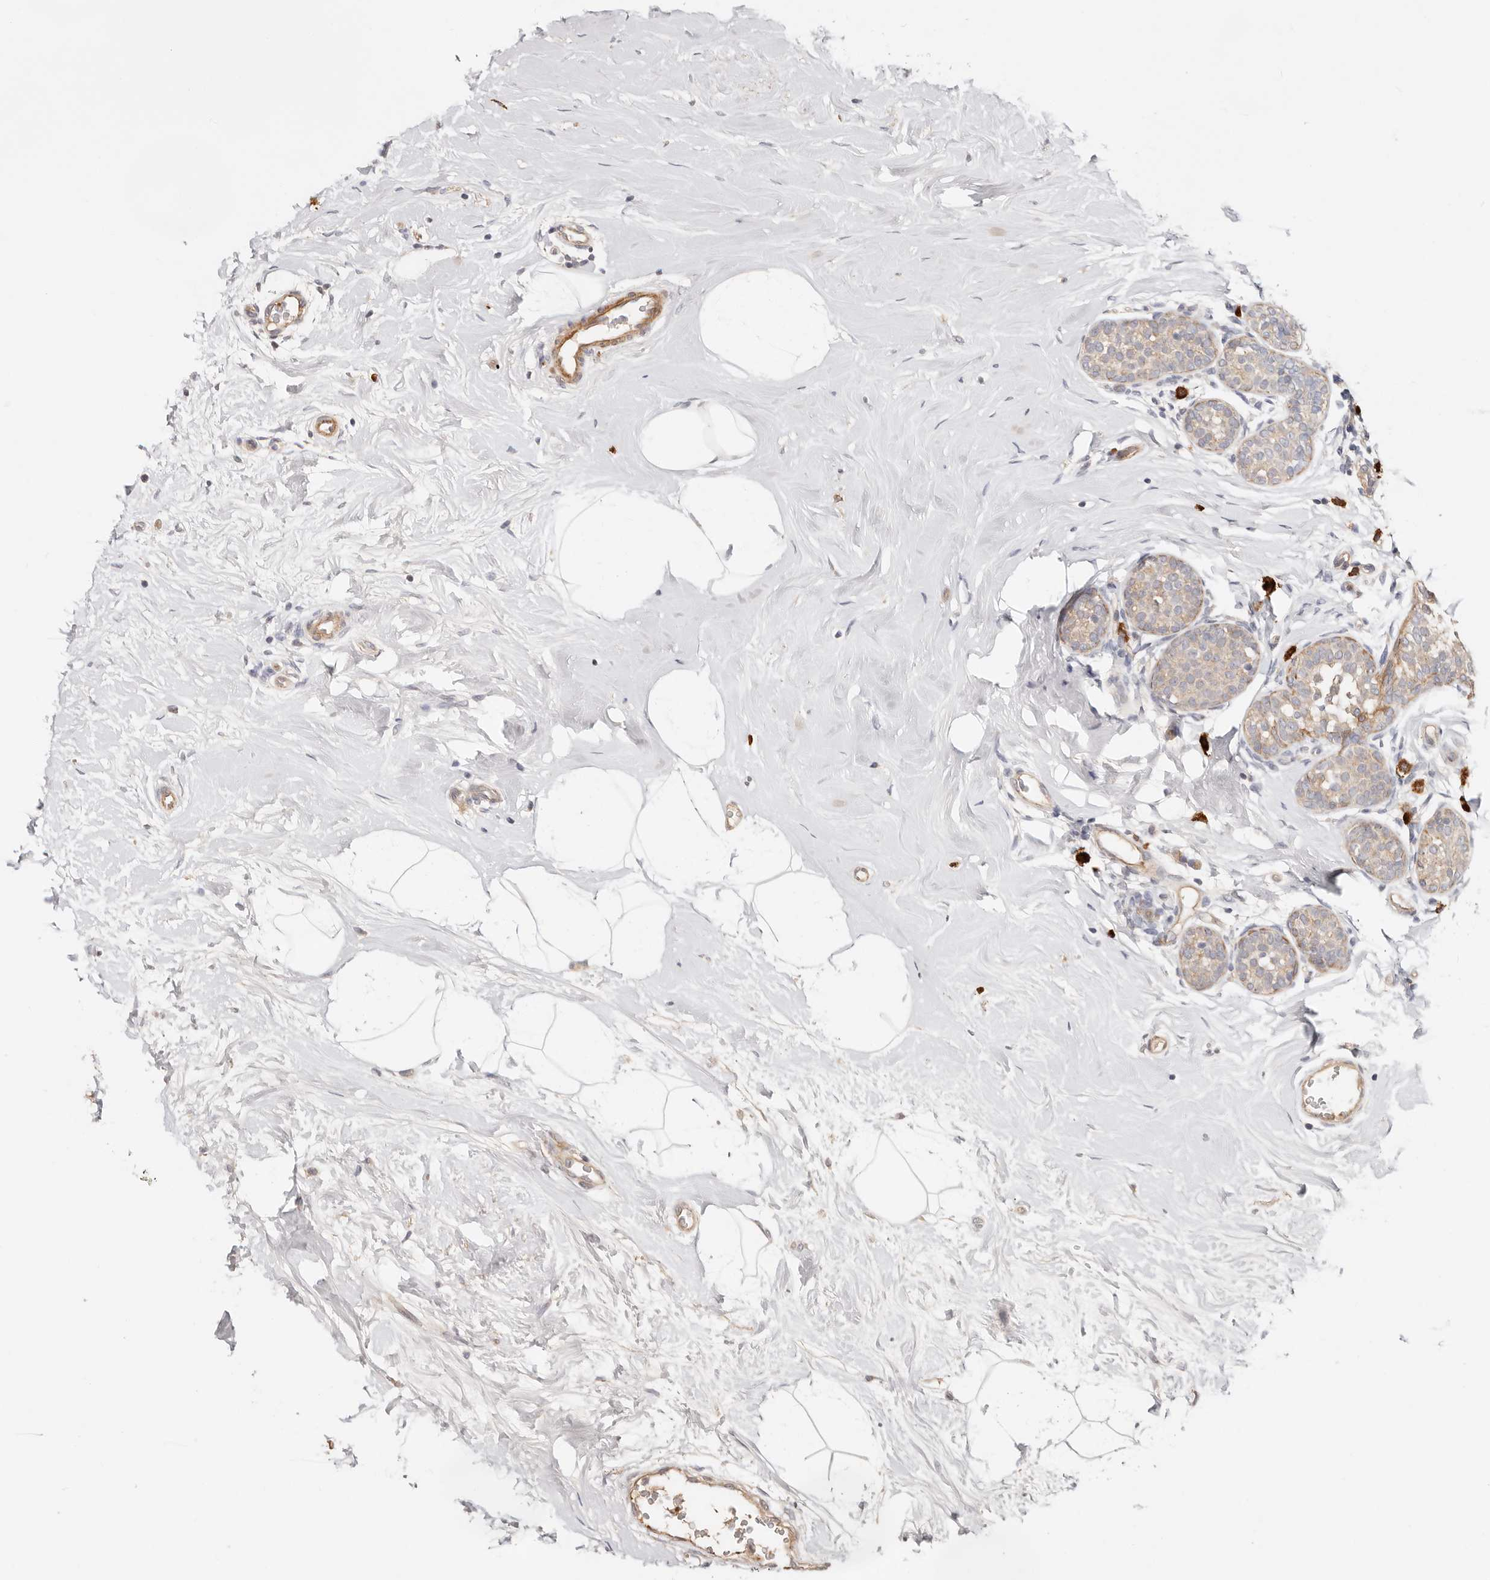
{"staining": {"intensity": "weak", "quantity": ">75%", "location": "cytoplasmic/membranous"}, "tissue": "breast cancer", "cell_type": "Tumor cells", "image_type": "cancer", "snomed": [{"axis": "morphology", "description": "Lobular carcinoma, in situ"}, {"axis": "morphology", "description": "Lobular carcinoma"}, {"axis": "topography", "description": "Breast"}], "caption": "Immunohistochemical staining of human lobular carcinoma (breast) displays weak cytoplasmic/membranous protein staining in about >75% of tumor cells. Using DAB (3,3'-diaminobenzidine) (brown) and hematoxylin (blue) stains, captured at high magnification using brightfield microscopy.", "gene": "ZRANB1", "patient": {"sex": "female", "age": 41}}